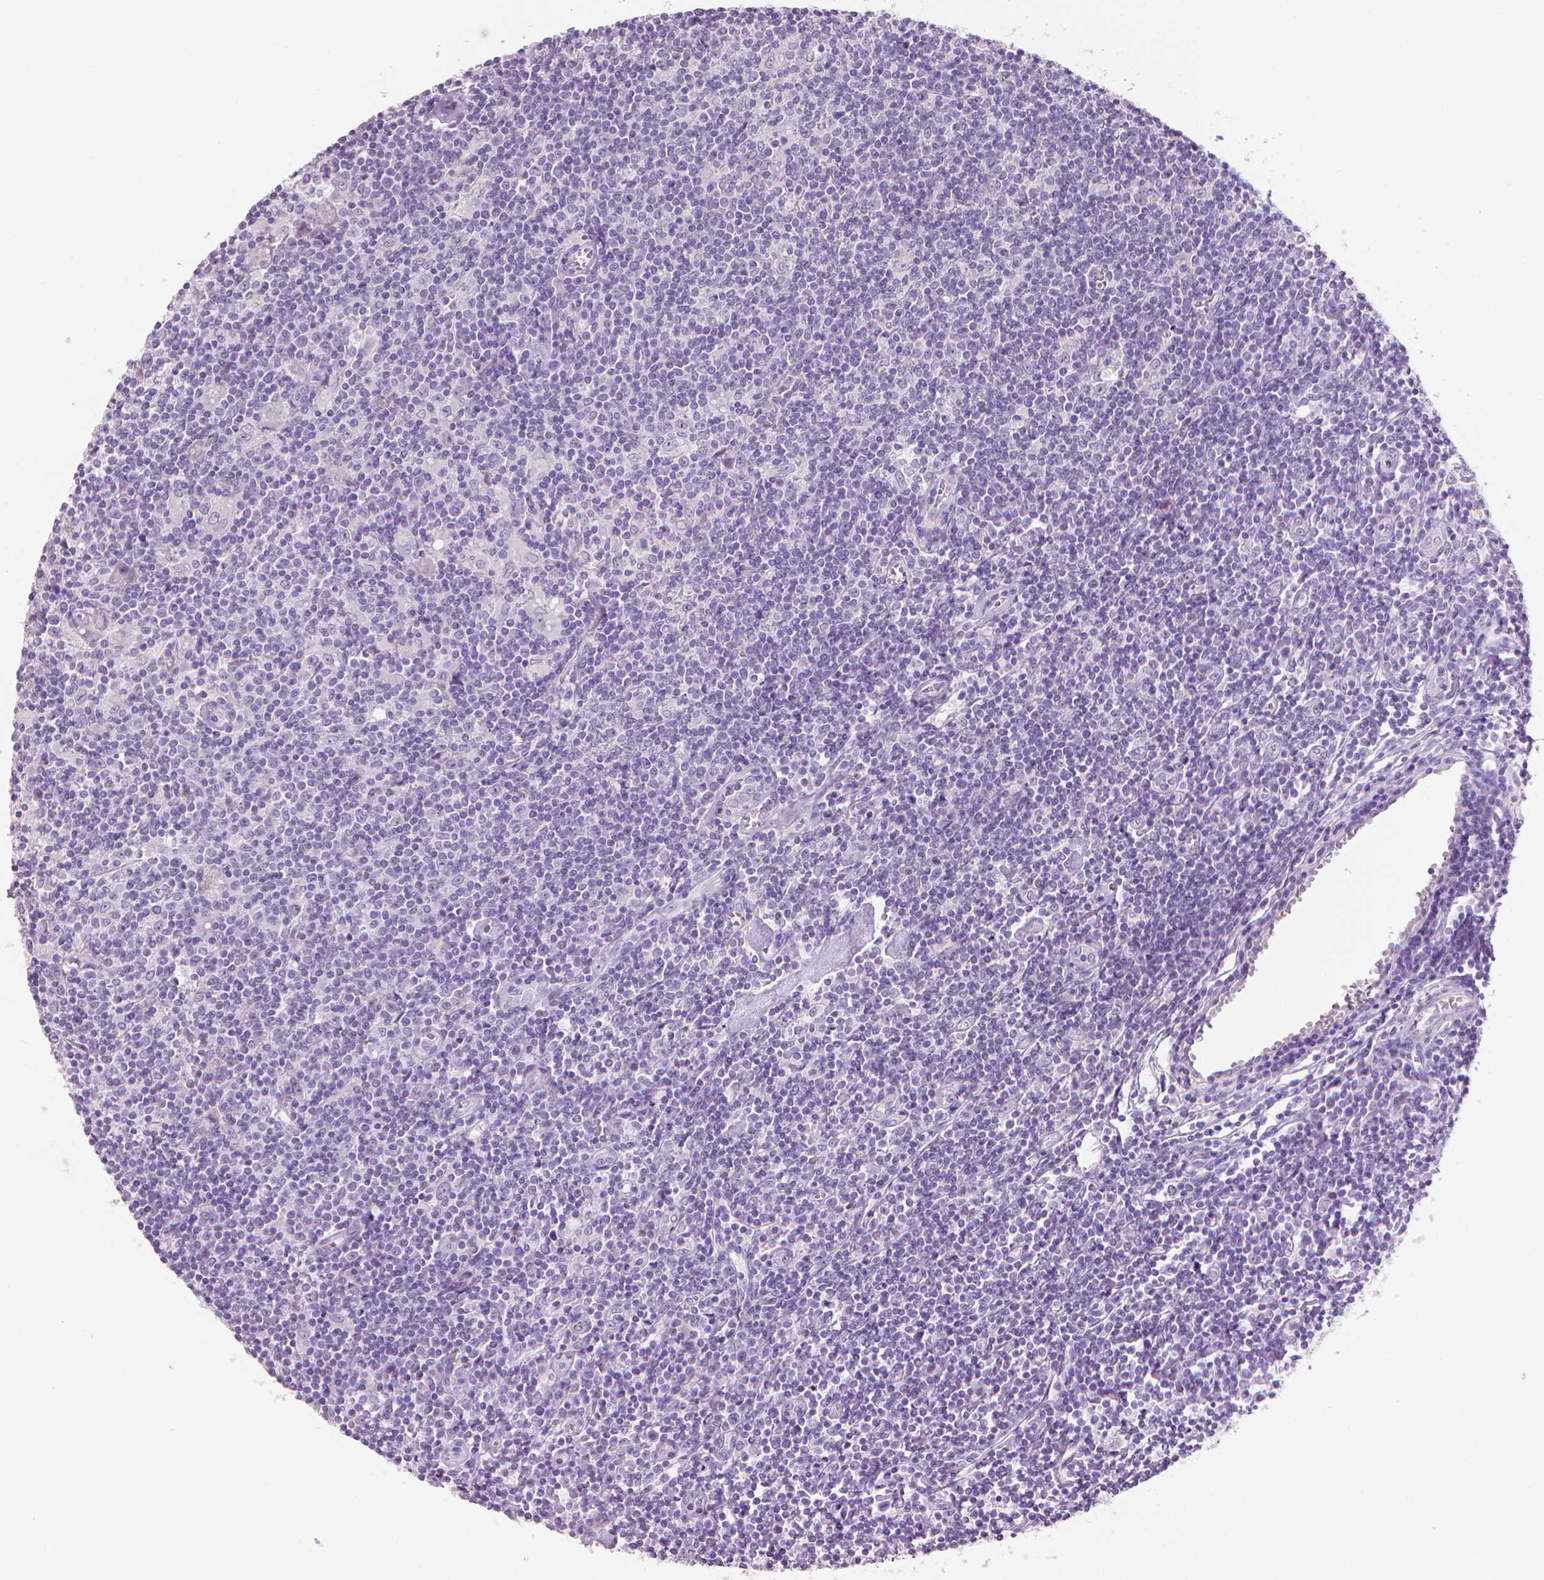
{"staining": {"intensity": "negative", "quantity": "none", "location": "none"}, "tissue": "lymphoma", "cell_type": "Tumor cells", "image_type": "cancer", "snomed": [{"axis": "morphology", "description": "Hodgkin's disease, NOS"}, {"axis": "topography", "description": "Lymph node"}], "caption": "Immunohistochemistry of lymphoma shows no staining in tumor cells.", "gene": "MLANA", "patient": {"sex": "male", "age": 40}}